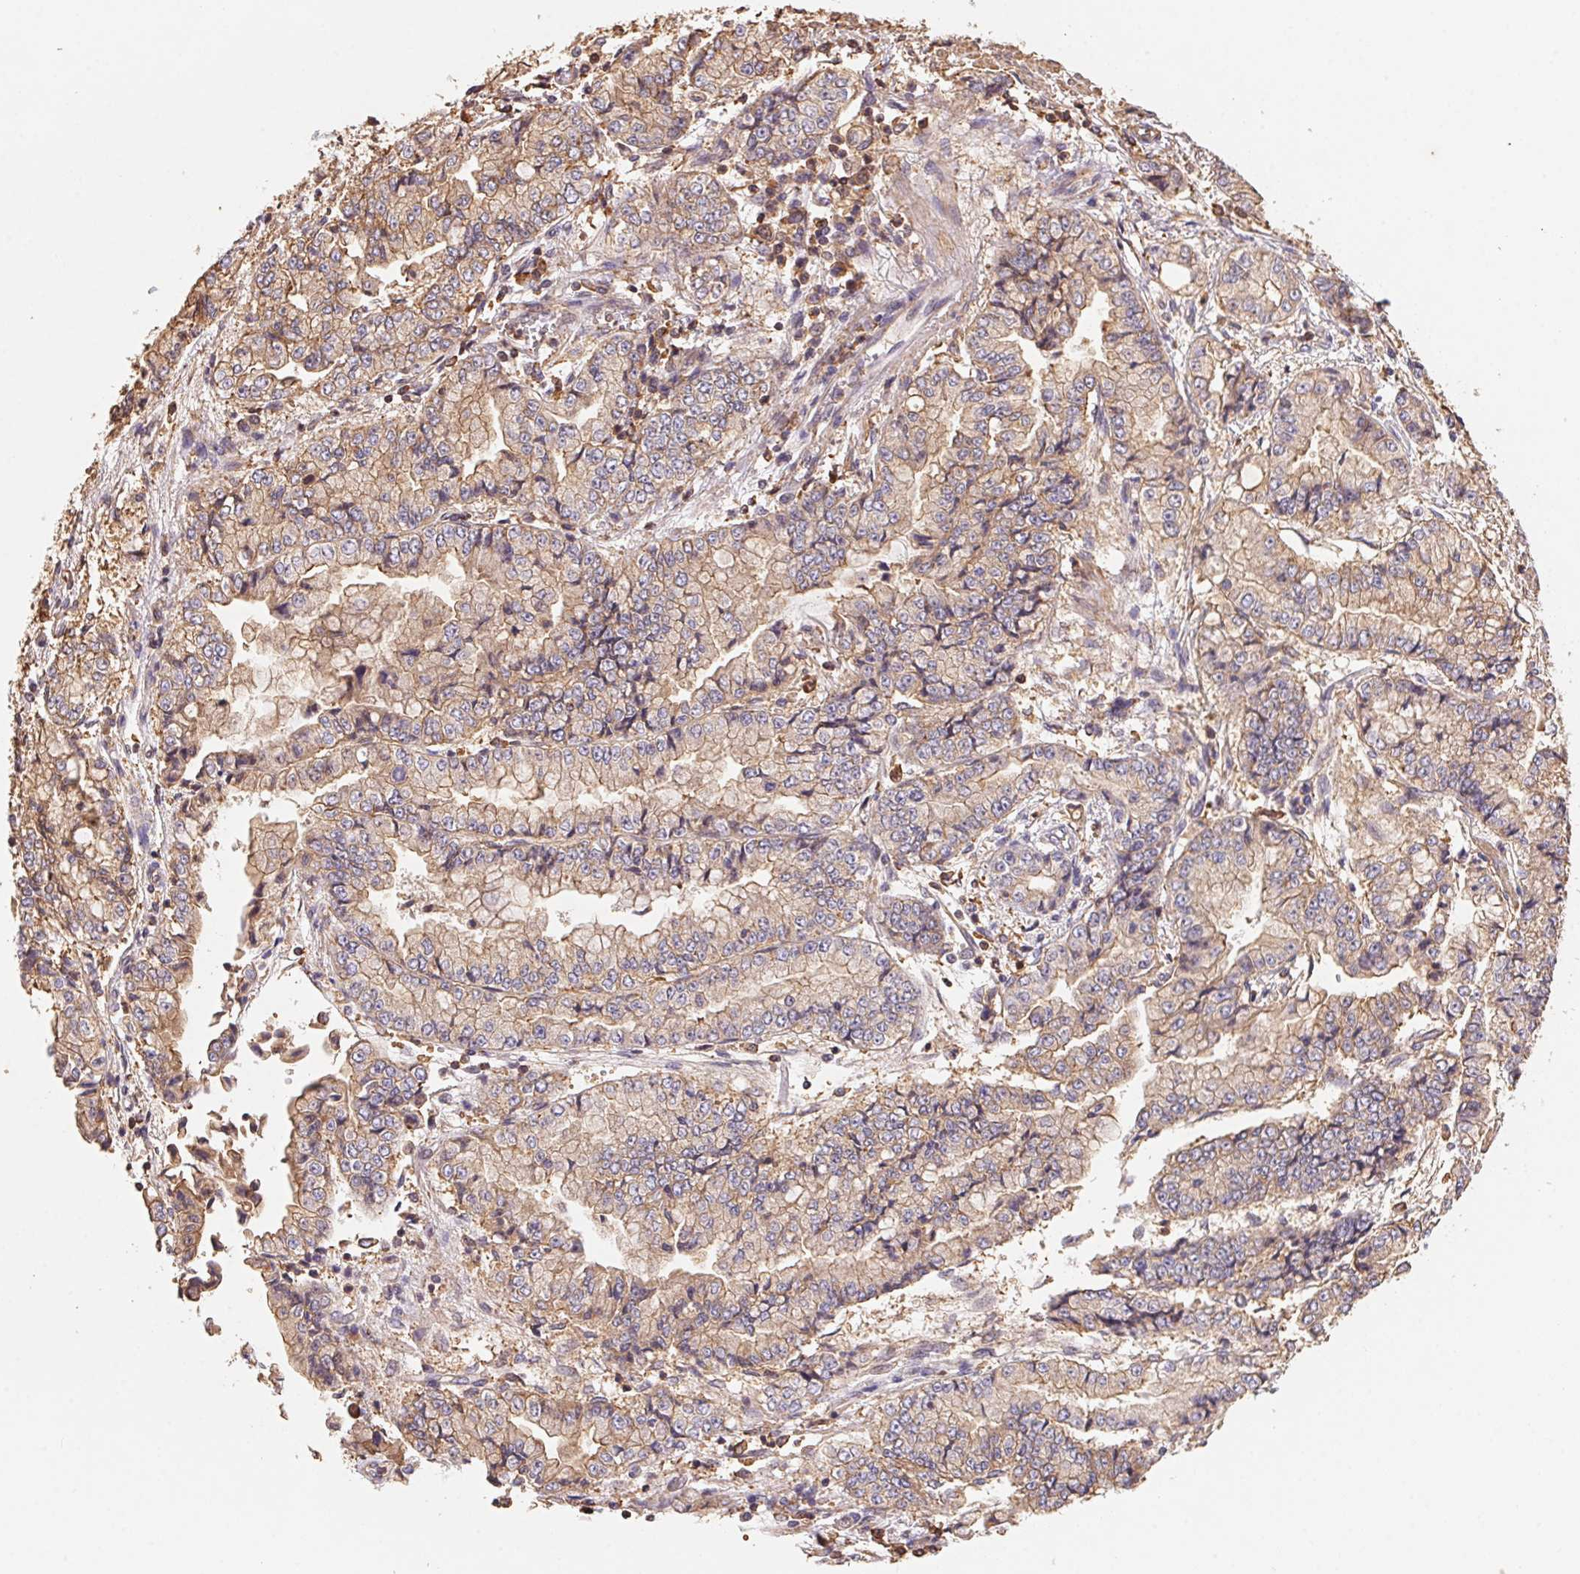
{"staining": {"intensity": "weak", "quantity": ">75%", "location": "cytoplasmic/membranous"}, "tissue": "stomach cancer", "cell_type": "Tumor cells", "image_type": "cancer", "snomed": [{"axis": "morphology", "description": "Adenocarcinoma, NOS"}, {"axis": "topography", "description": "Stomach, upper"}], "caption": "Immunohistochemistry micrograph of neoplastic tissue: stomach cancer (adenocarcinoma) stained using immunohistochemistry (IHC) demonstrates low levels of weak protein expression localized specifically in the cytoplasmic/membranous of tumor cells, appearing as a cytoplasmic/membranous brown color.", "gene": "ATG10", "patient": {"sex": "female", "age": 74}}